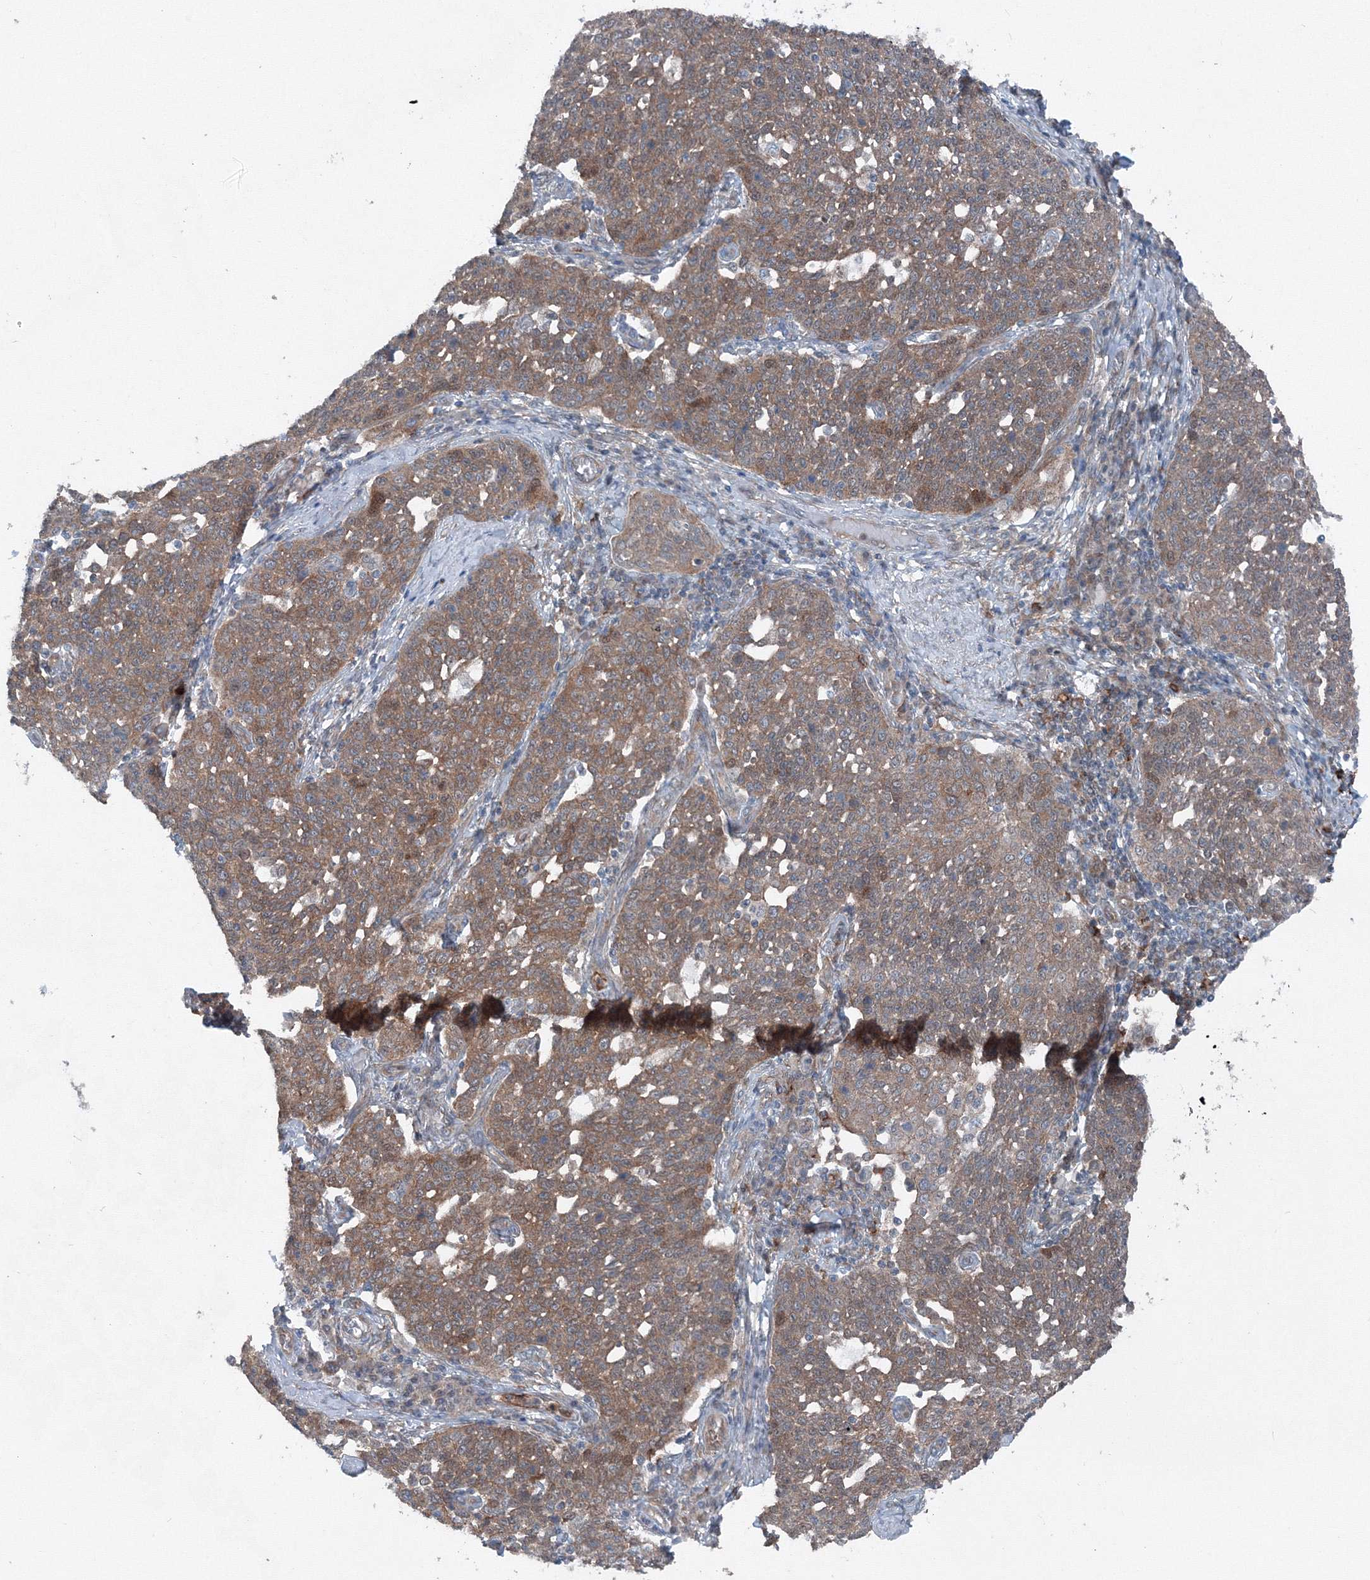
{"staining": {"intensity": "moderate", "quantity": ">75%", "location": "cytoplasmic/membranous"}, "tissue": "cervical cancer", "cell_type": "Tumor cells", "image_type": "cancer", "snomed": [{"axis": "morphology", "description": "Squamous cell carcinoma, NOS"}, {"axis": "topography", "description": "Cervix"}], "caption": "Human cervical squamous cell carcinoma stained with a brown dye shows moderate cytoplasmic/membranous positive expression in approximately >75% of tumor cells.", "gene": "TPRKB", "patient": {"sex": "female", "age": 34}}